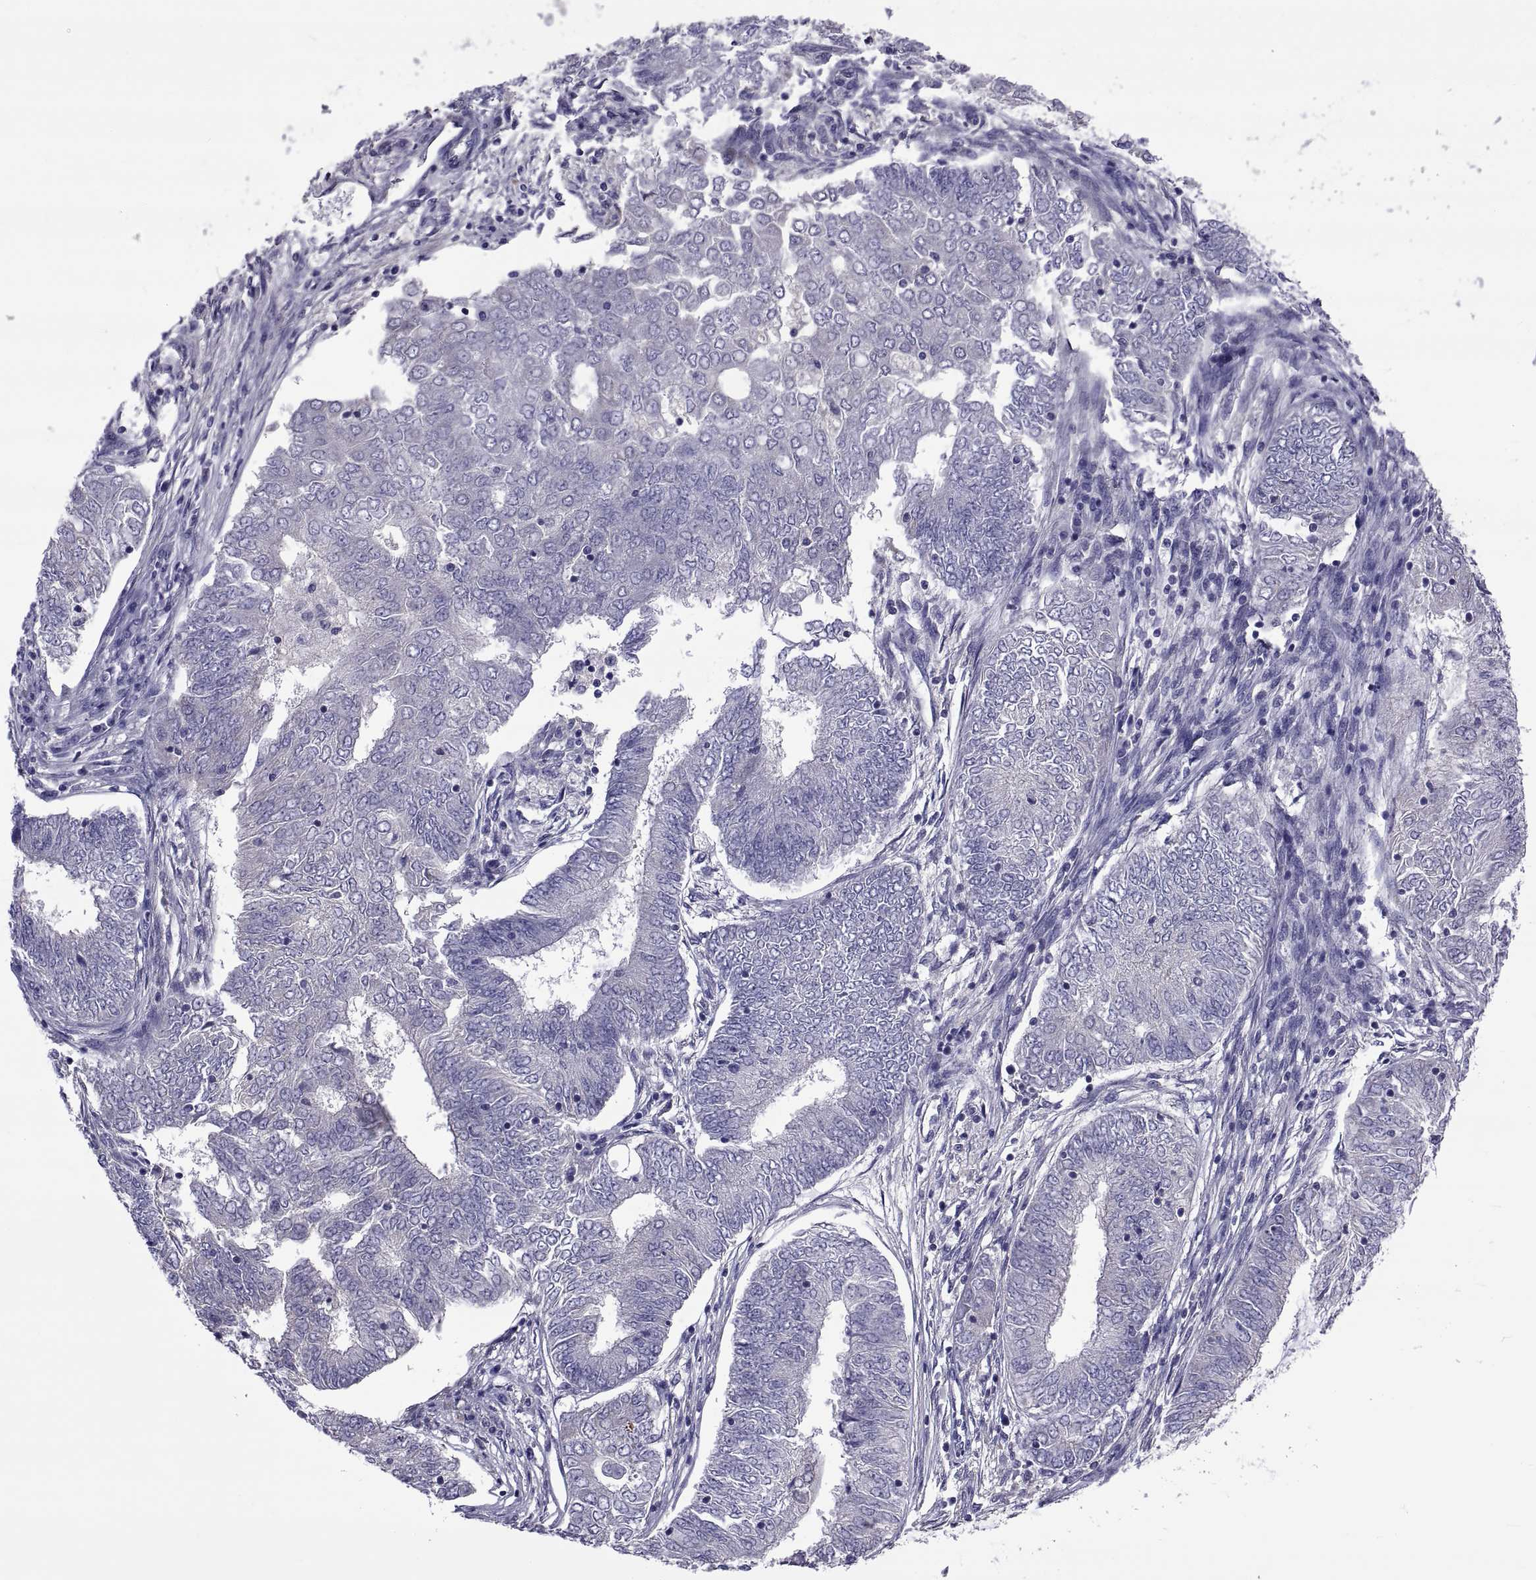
{"staining": {"intensity": "negative", "quantity": "none", "location": "none"}, "tissue": "endometrial cancer", "cell_type": "Tumor cells", "image_type": "cancer", "snomed": [{"axis": "morphology", "description": "Adenocarcinoma, NOS"}, {"axis": "topography", "description": "Endometrium"}], "caption": "Tumor cells are negative for protein expression in human endometrial cancer (adenocarcinoma).", "gene": "TMC3", "patient": {"sex": "female", "age": 62}}